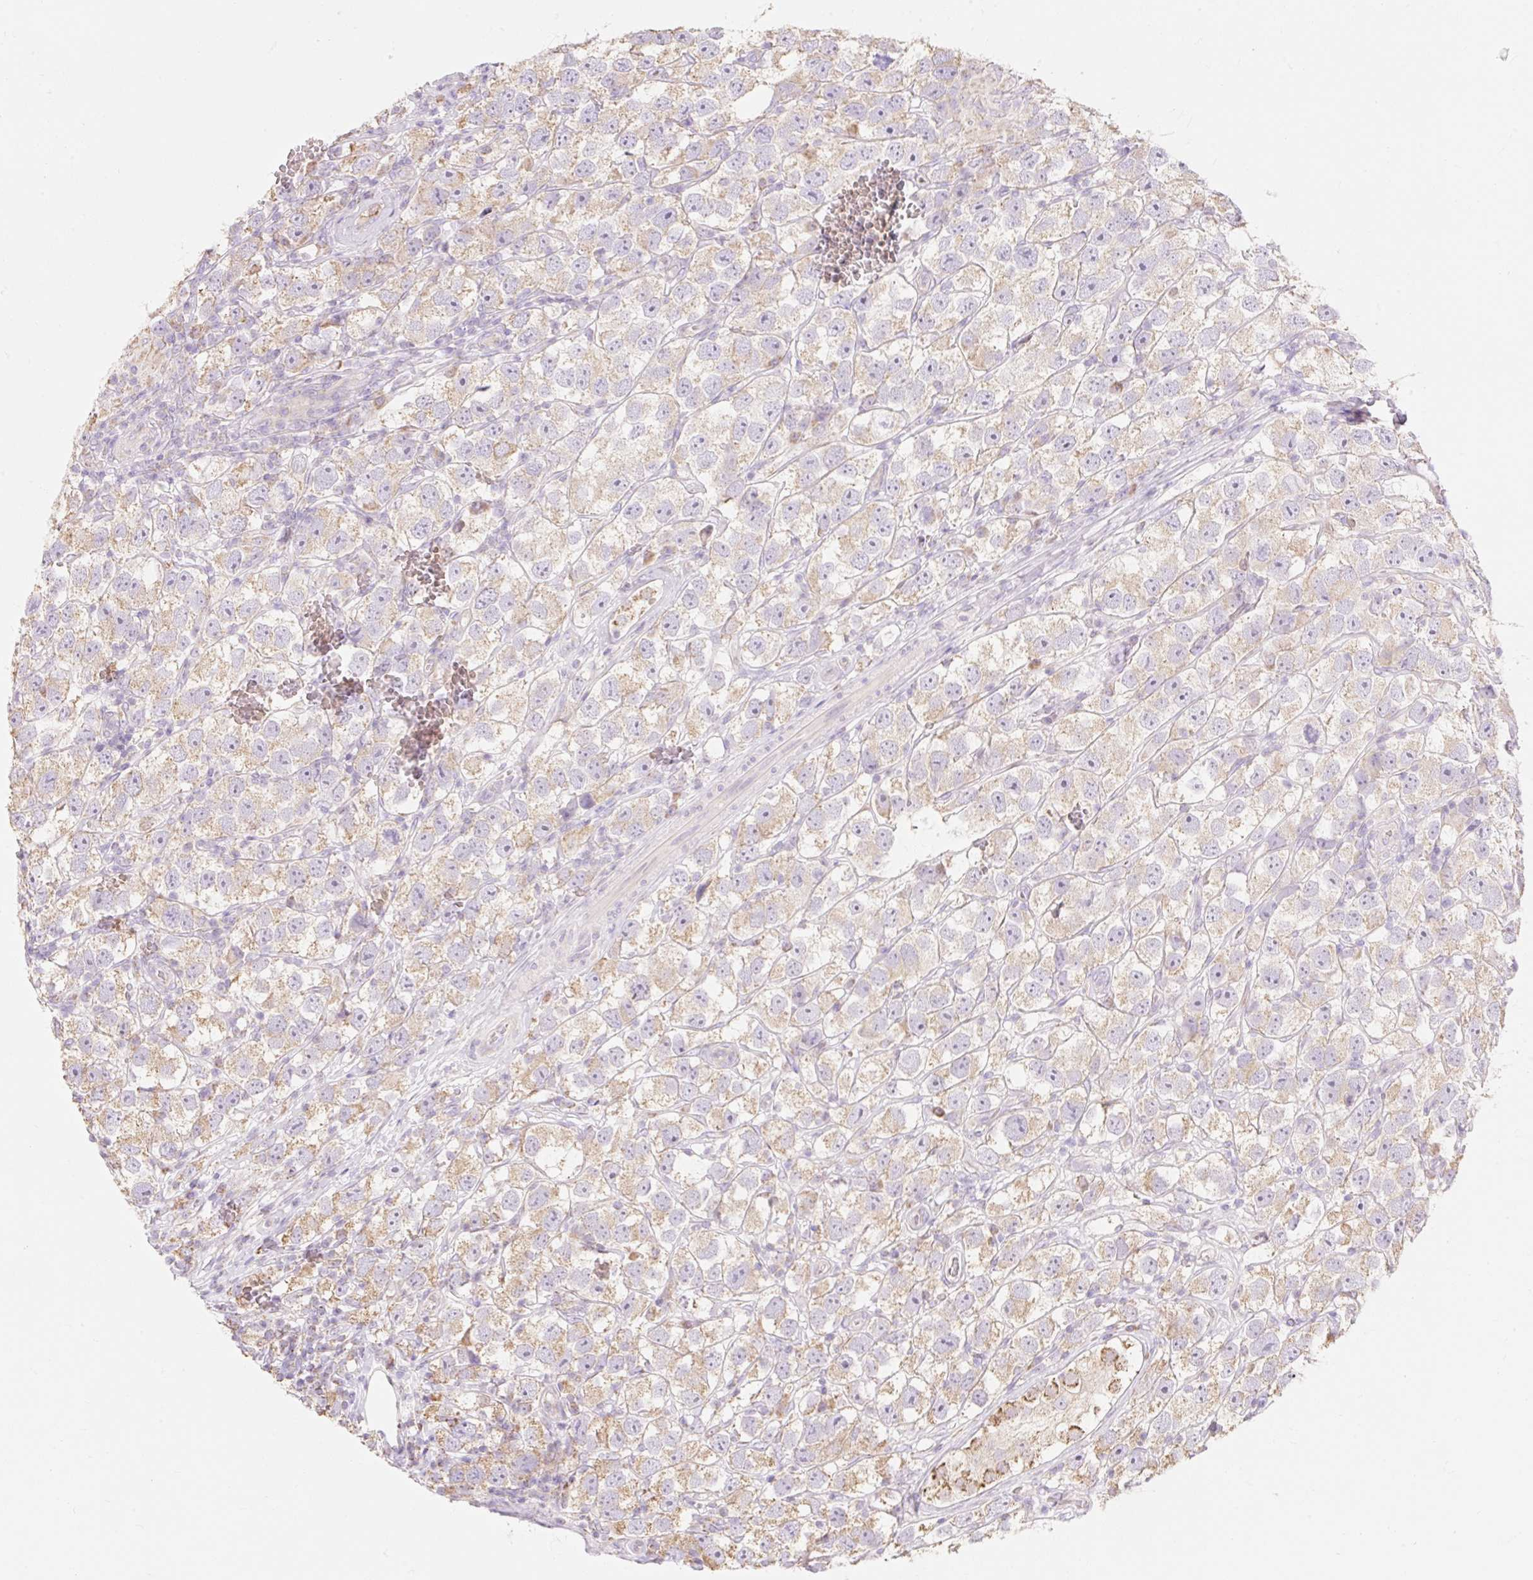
{"staining": {"intensity": "weak", "quantity": ">75%", "location": "cytoplasmic/membranous"}, "tissue": "testis cancer", "cell_type": "Tumor cells", "image_type": "cancer", "snomed": [{"axis": "morphology", "description": "Seminoma, NOS"}, {"axis": "topography", "description": "Testis"}], "caption": "Testis seminoma tissue reveals weak cytoplasmic/membranous staining in approximately >75% of tumor cells", "gene": "DHX35", "patient": {"sex": "male", "age": 26}}